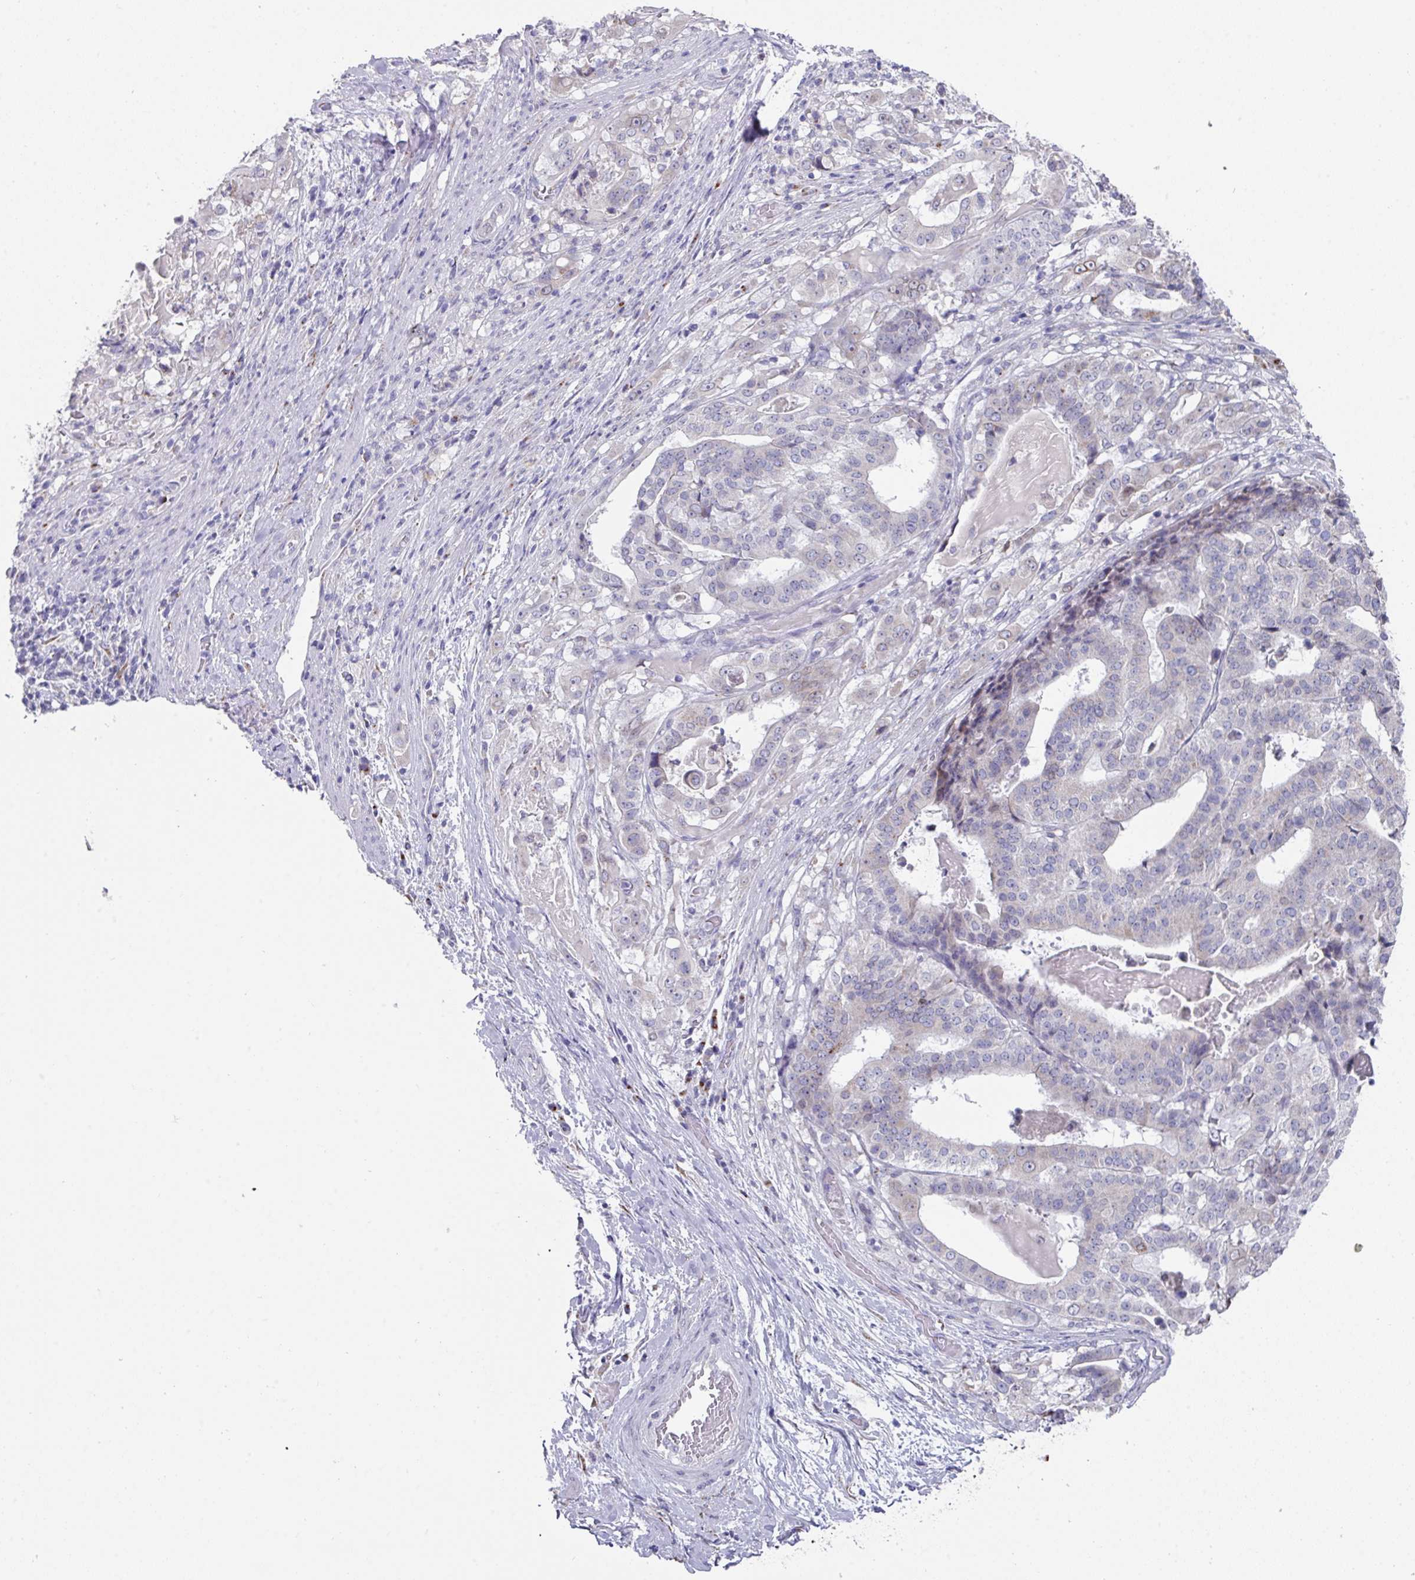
{"staining": {"intensity": "negative", "quantity": "none", "location": "none"}, "tissue": "stomach cancer", "cell_type": "Tumor cells", "image_type": "cancer", "snomed": [{"axis": "morphology", "description": "Adenocarcinoma, NOS"}, {"axis": "topography", "description": "Stomach"}], "caption": "Immunohistochemistry (IHC) histopathology image of human stomach cancer stained for a protein (brown), which displays no staining in tumor cells.", "gene": "VKORC1L1", "patient": {"sex": "male", "age": 48}}